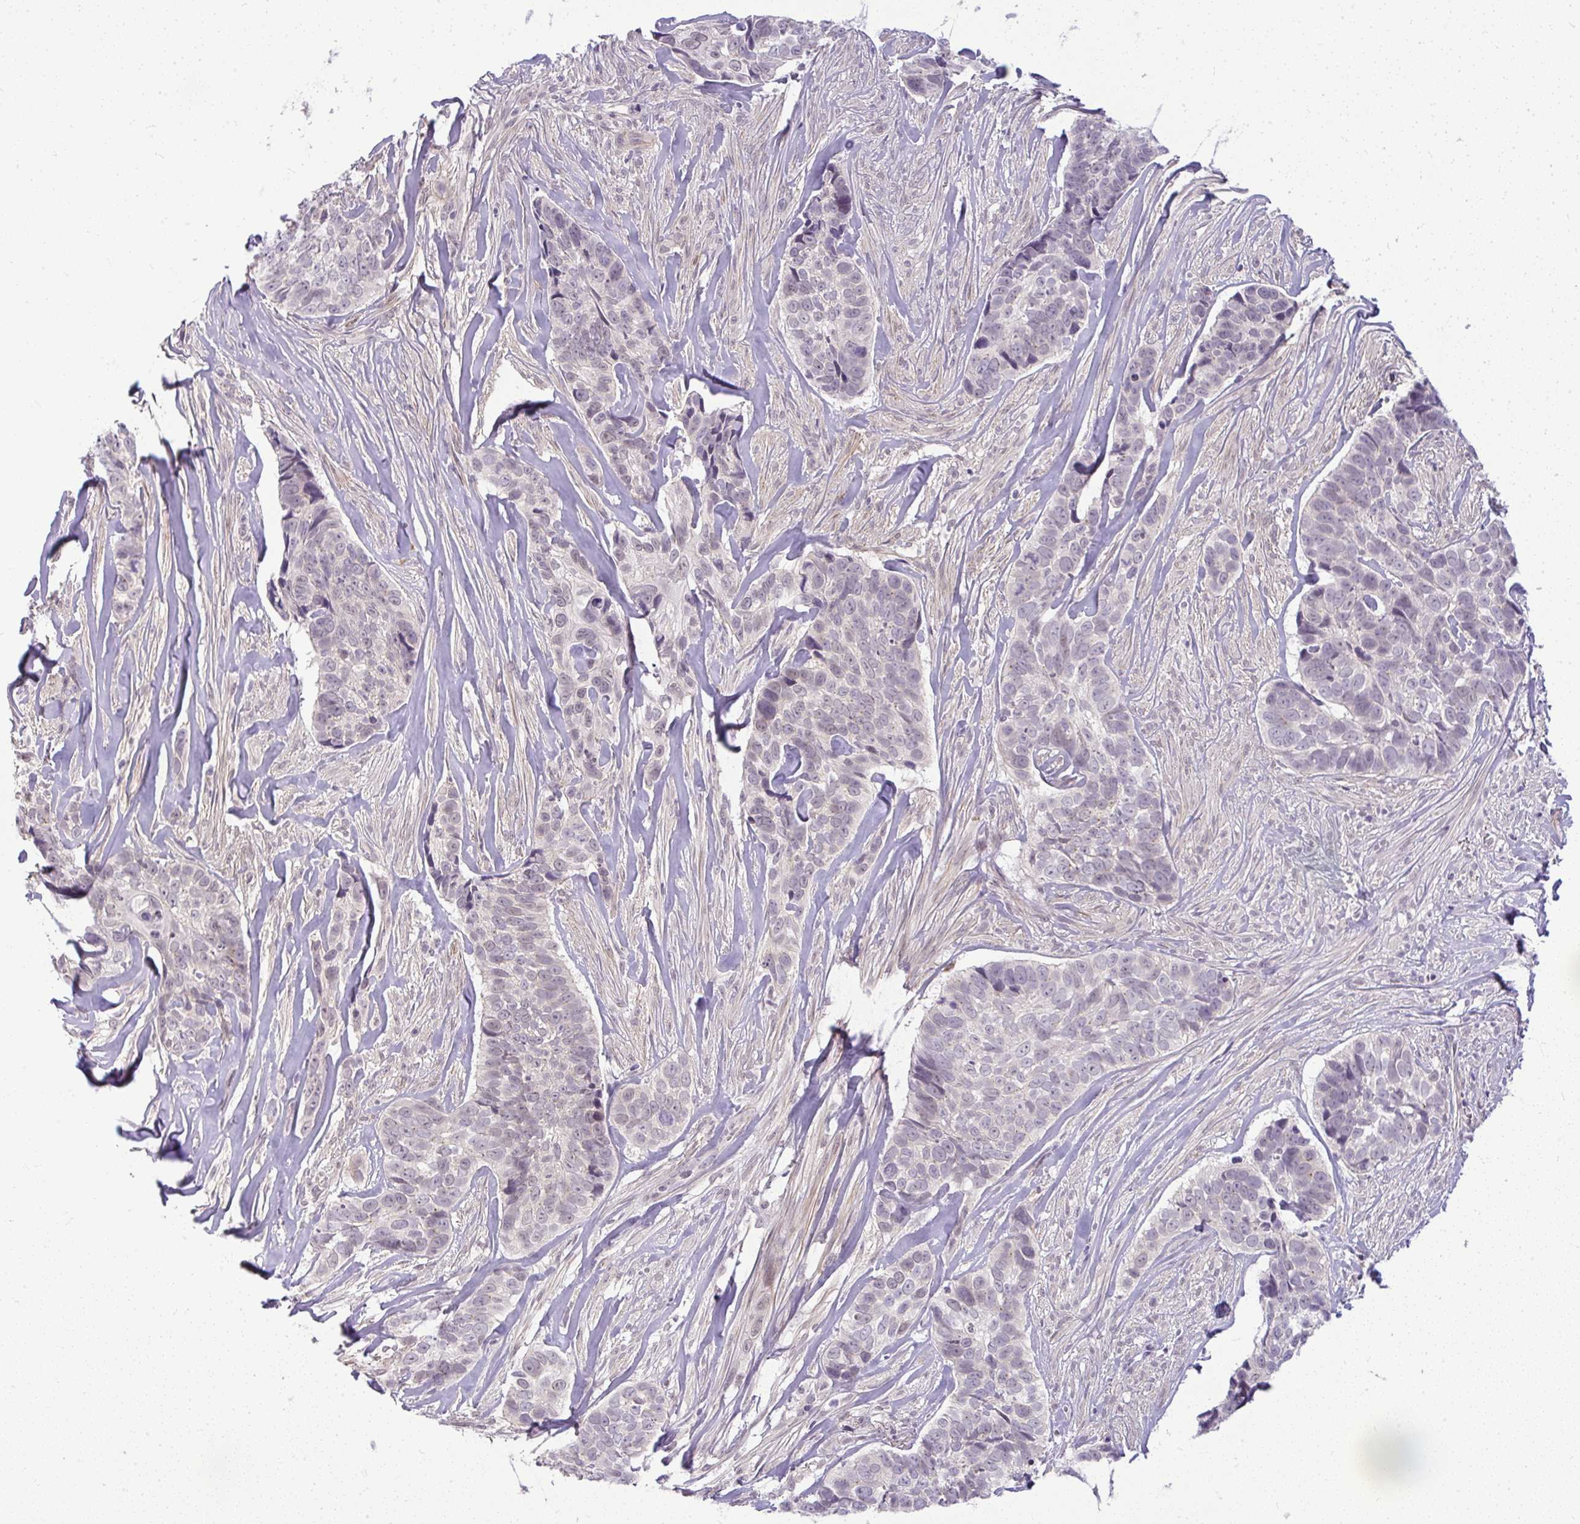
{"staining": {"intensity": "negative", "quantity": "none", "location": "none"}, "tissue": "skin cancer", "cell_type": "Tumor cells", "image_type": "cancer", "snomed": [{"axis": "morphology", "description": "Basal cell carcinoma"}, {"axis": "topography", "description": "Skin"}], "caption": "Basal cell carcinoma (skin) was stained to show a protein in brown. There is no significant expression in tumor cells.", "gene": "DZIP1", "patient": {"sex": "female", "age": 82}}